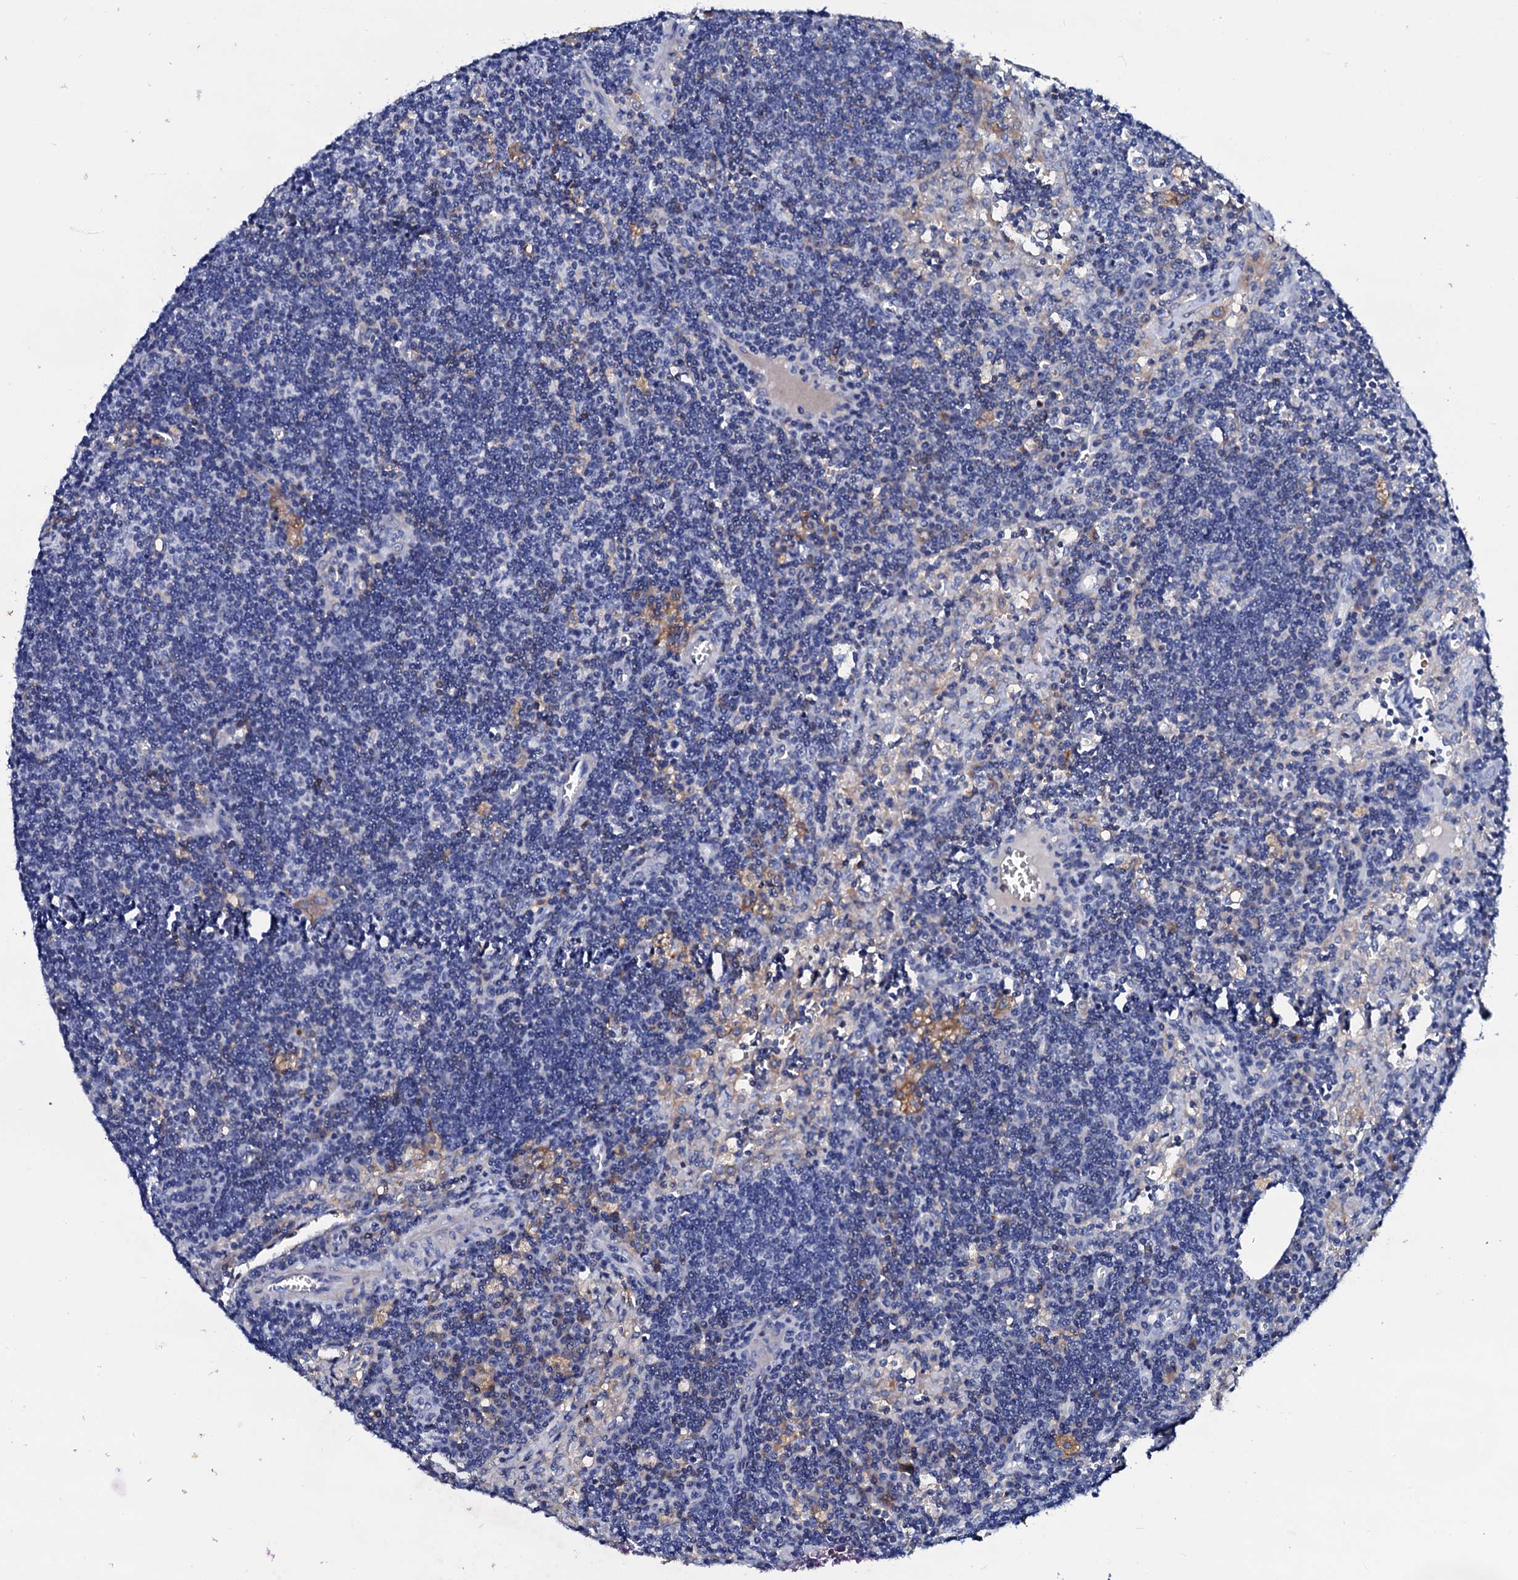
{"staining": {"intensity": "negative", "quantity": "none", "location": "none"}, "tissue": "lymph node", "cell_type": "Germinal center cells", "image_type": "normal", "snomed": [{"axis": "morphology", "description": "Normal tissue, NOS"}, {"axis": "topography", "description": "Lymph node"}], "caption": "Micrograph shows no protein positivity in germinal center cells of normal lymph node. (DAB IHC with hematoxylin counter stain).", "gene": "GLB1L3", "patient": {"sex": "male", "age": 58}}